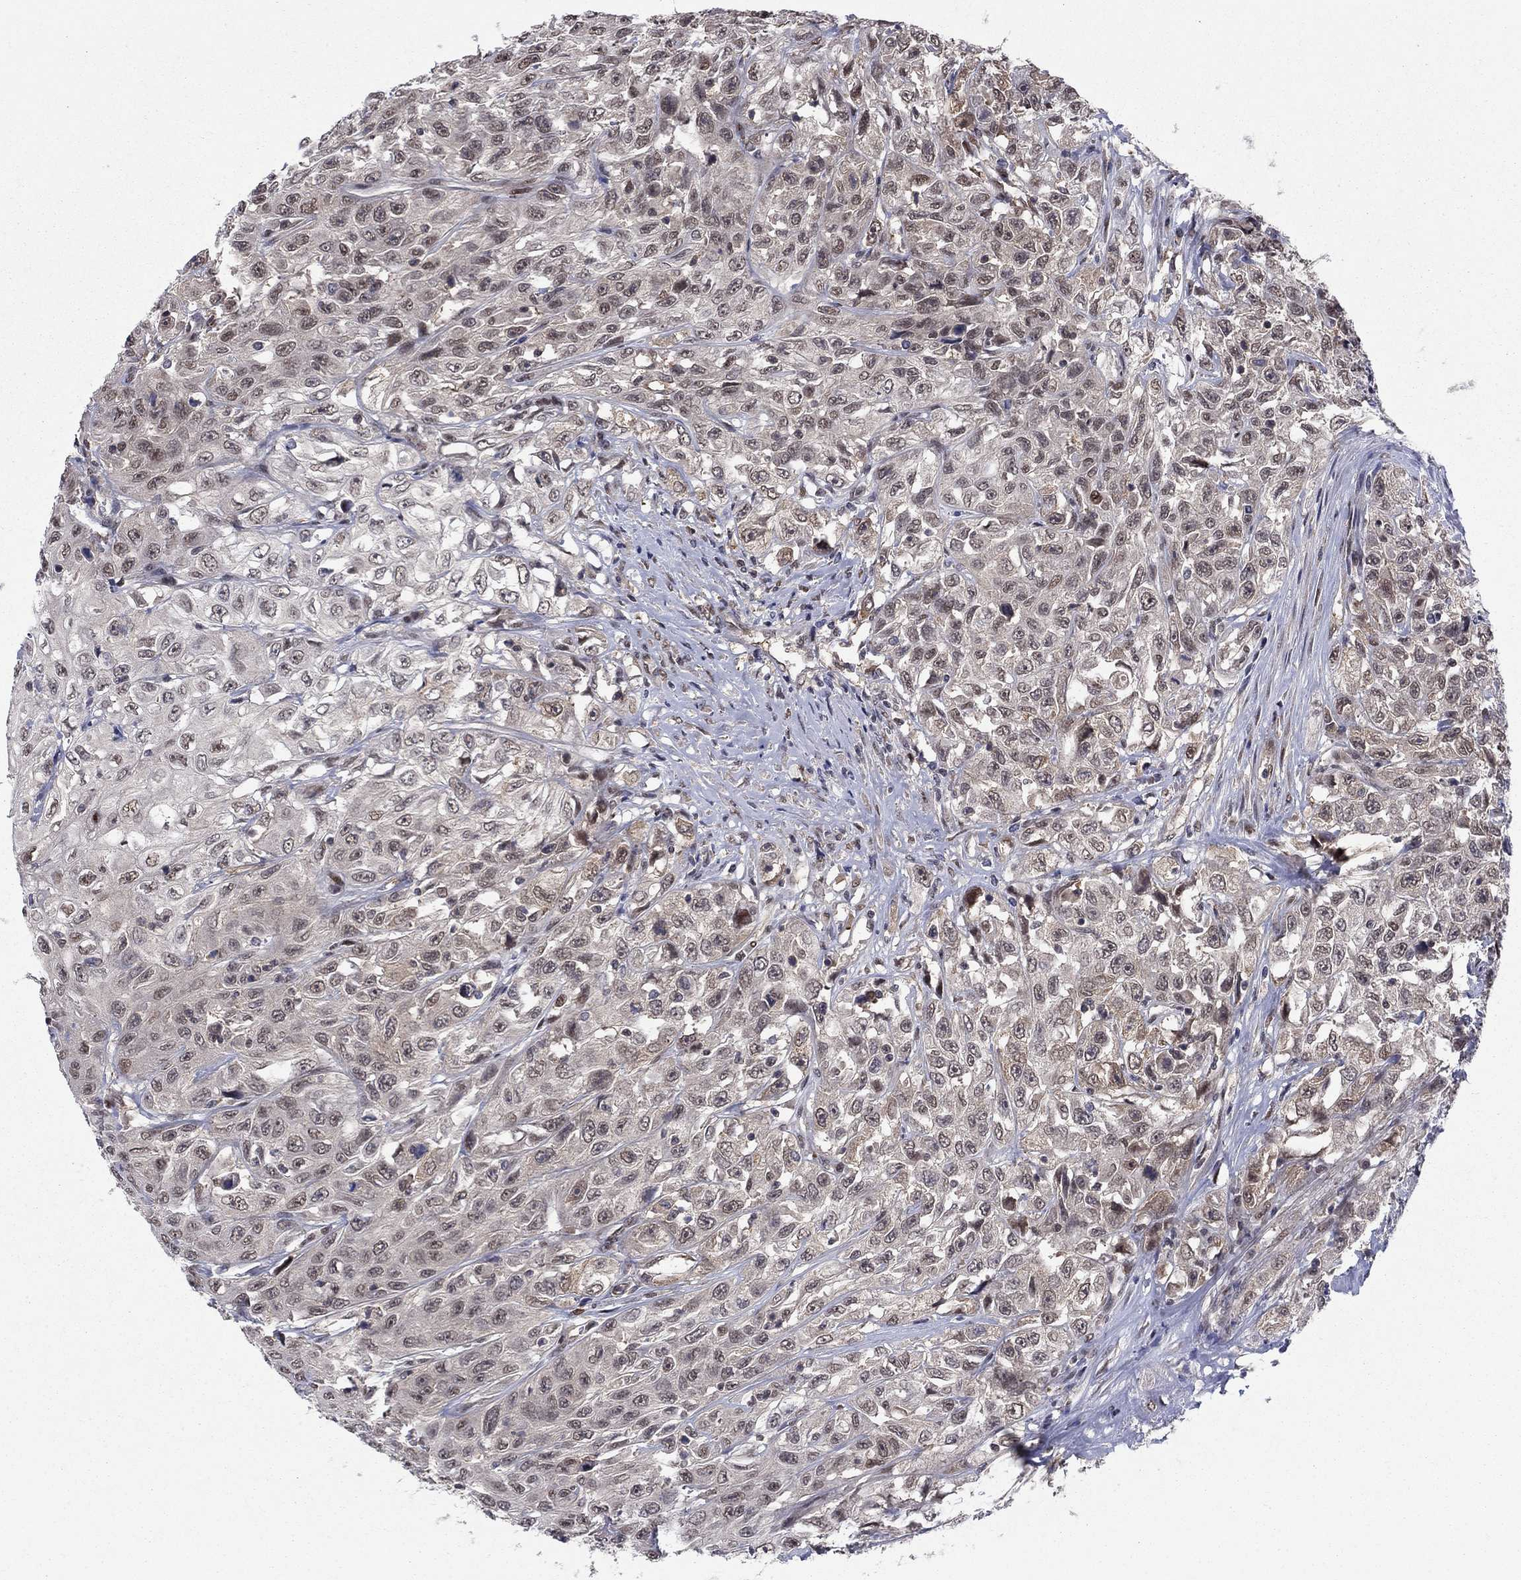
{"staining": {"intensity": "weak", "quantity": "<25%", "location": "cytoplasmic/membranous,nuclear"}, "tissue": "urothelial cancer", "cell_type": "Tumor cells", "image_type": "cancer", "snomed": [{"axis": "morphology", "description": "Urothelial carcinoma, High grade"}, {"axis": "topography", "description": "Urinary bladder"}], "caption": "This is an IHC photomicrograph of urothelial cancer. There is no positivity in tumor cells.", "gene": "PSMC1", "patient": {"sex": "female", "age": 56}}